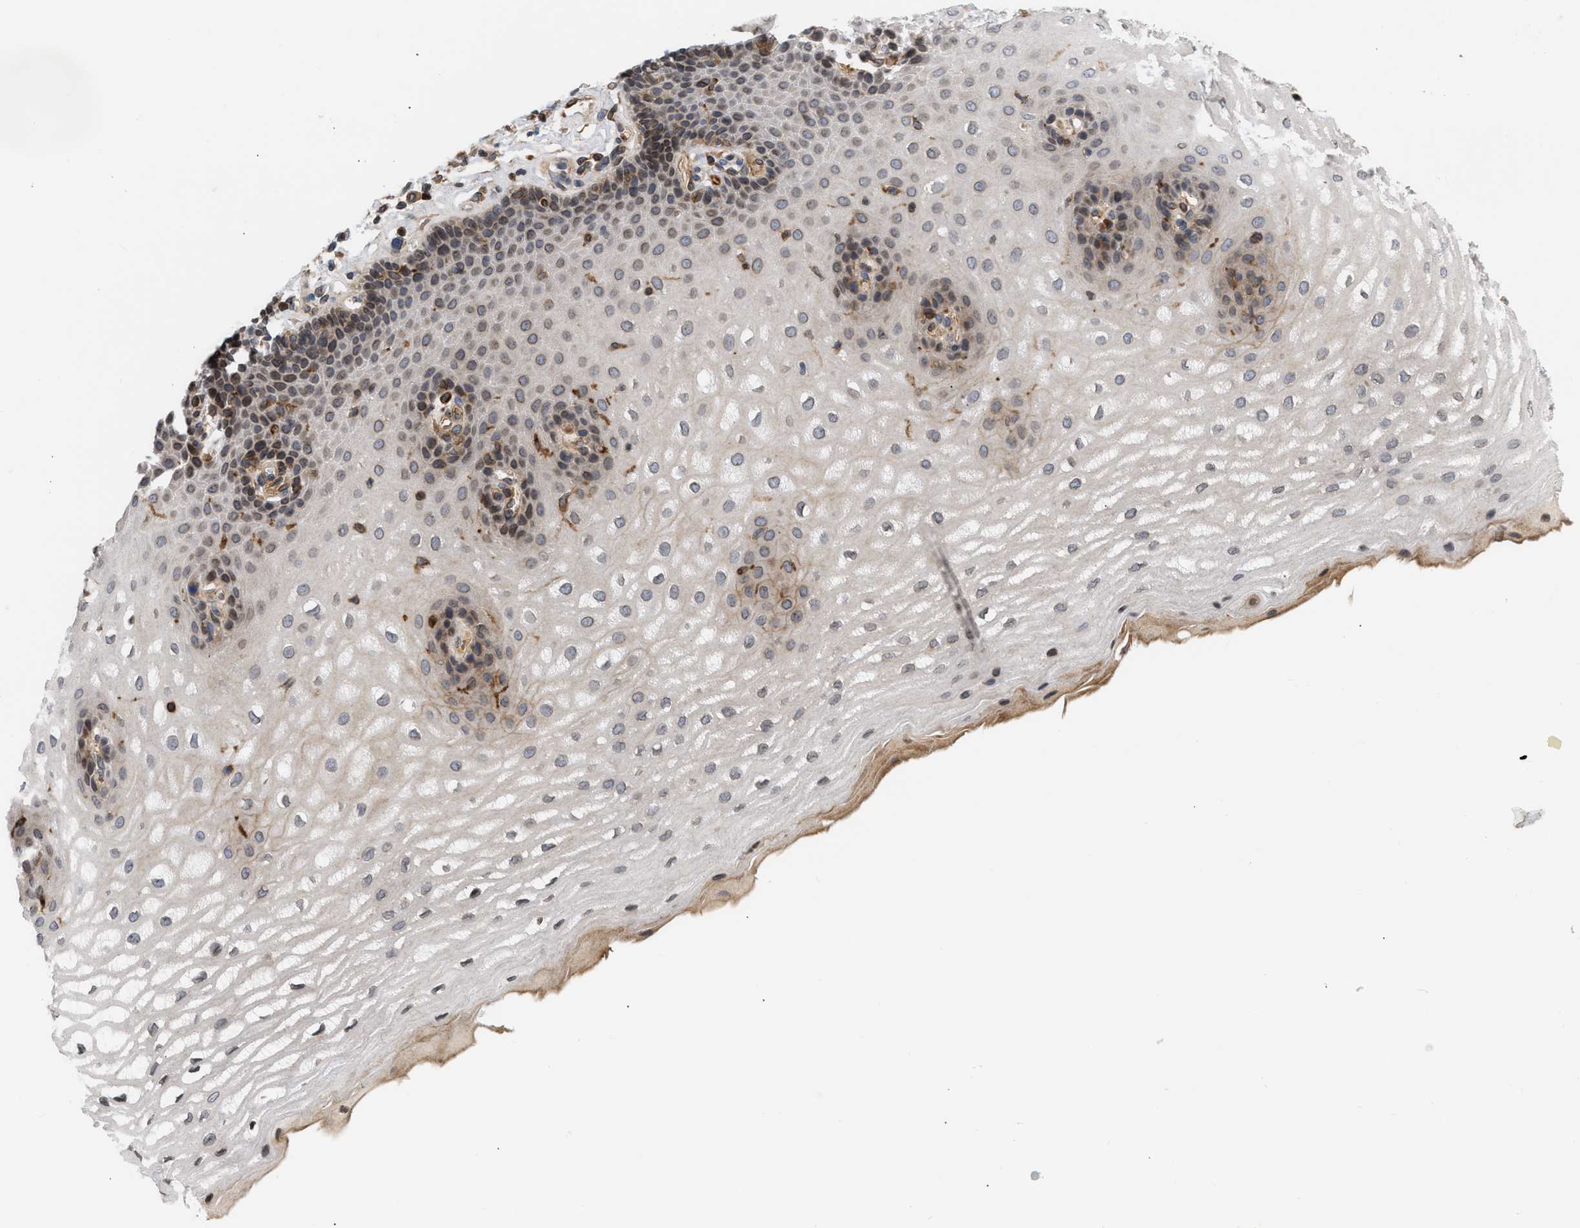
{"staining": {"intensity": "weak", "quantity": ">75%", "location": "cytoplasmic/membranous,nuclear"}, "tissue": "esophagus", "cell_type": "Squamous epithelial cells", "image_type": "normal", "snomed": [{"axis": "morphology", "description": "Normal tissue, NOS"}, {"axis": "topography", "description": "Esophagus"}], "caption": "Immunohistochemistry (IHC) of normal human esophagus reveals low levels of weak cytoplasmic/membranous,nuclear positivity in approximately >75% of squamous epithelial cells.", "gene": "NUP62", "patient": {"sex": "male", "age": 54}}